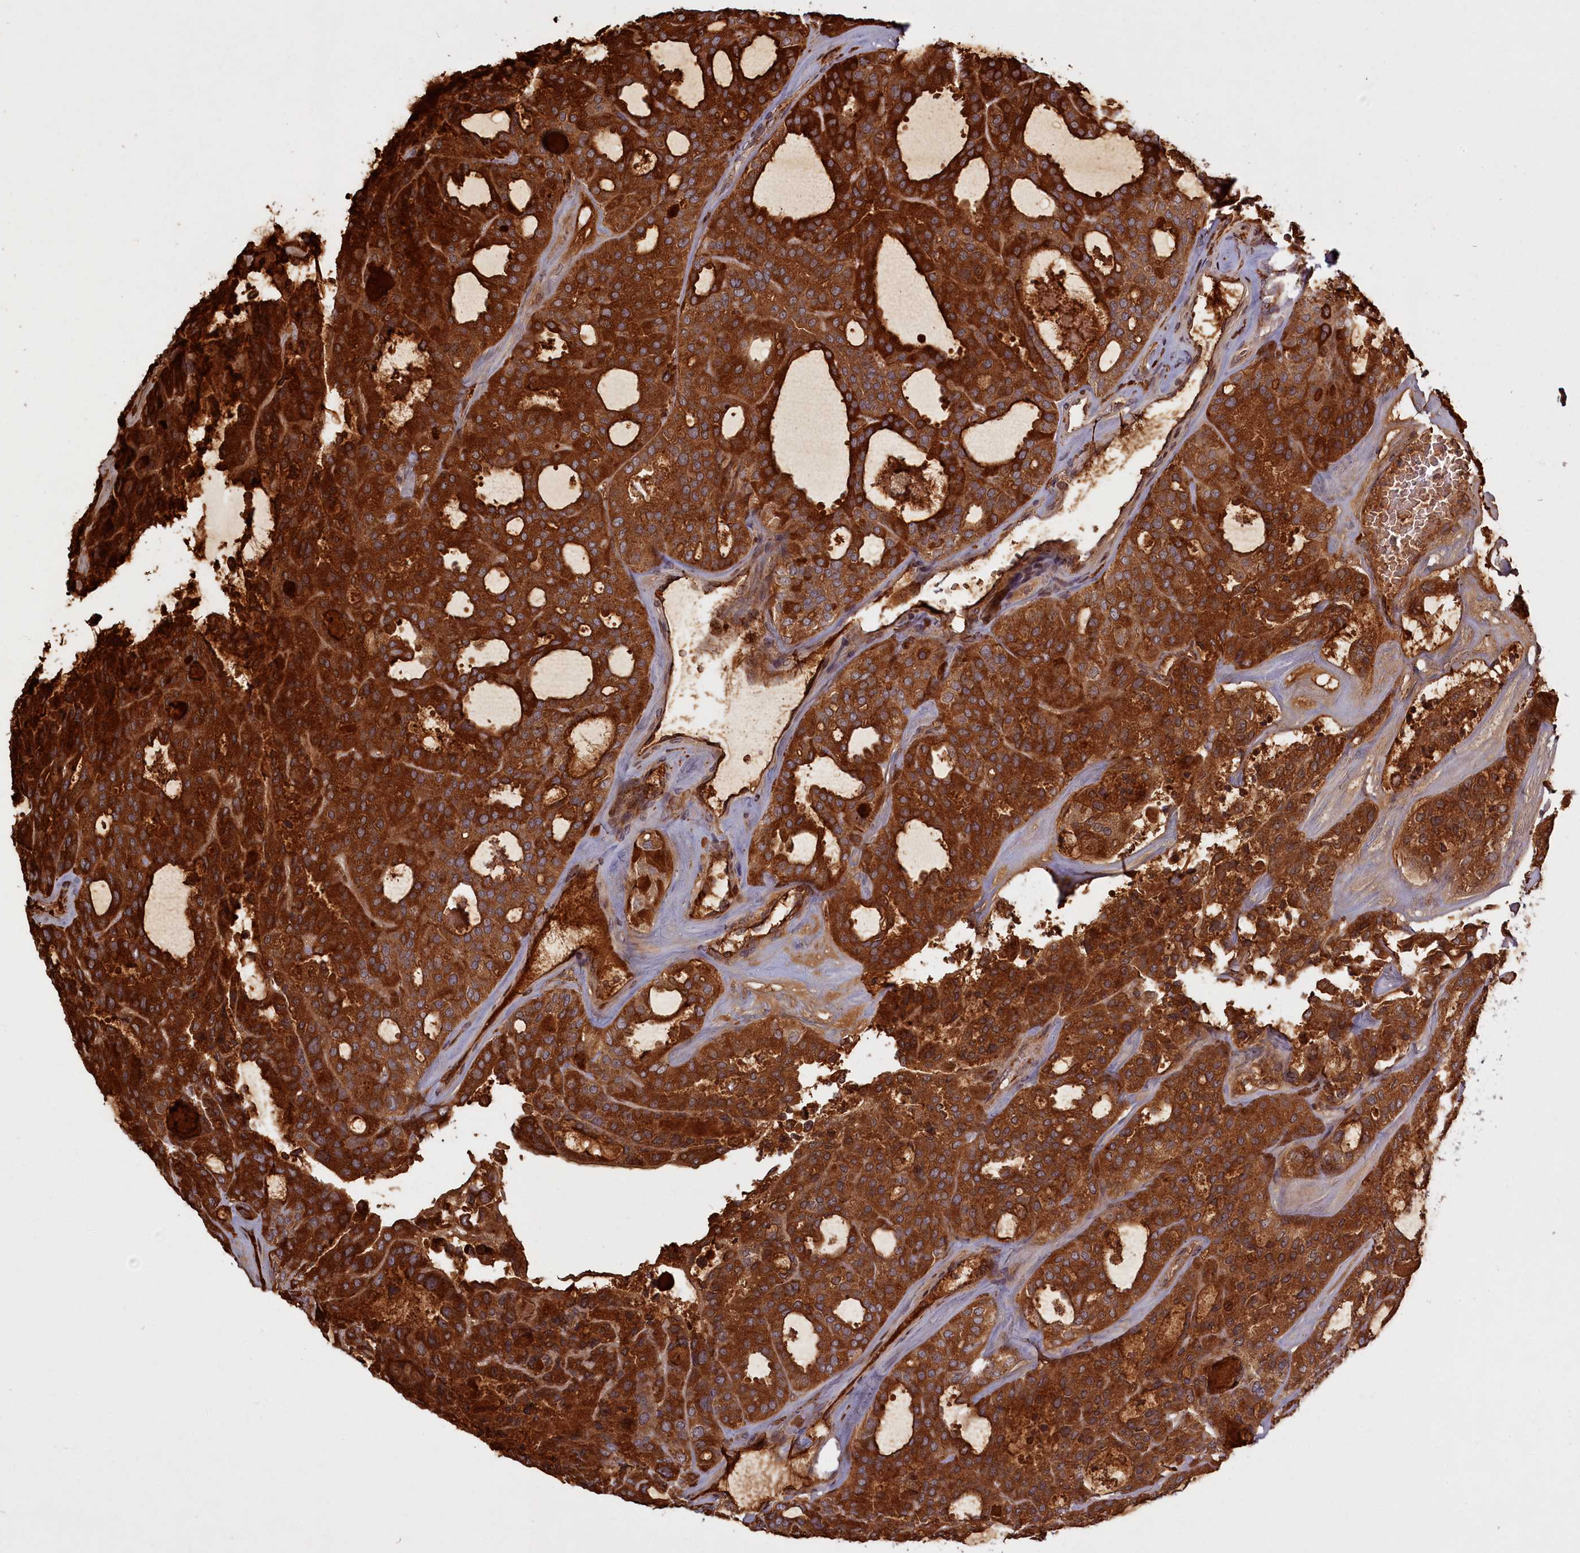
{"staining": {"intensity": "strong", "quantity": ">75%", "location": "cytoplasmic/membranous"}, "tissue": "thyroid cancer", "cell_type": "Tumor cells", "image_type": "cancer", "snomed": [{"axis": "morphology", "description": "Follicular adenoma carcinoma, NOS"}, {"axis": "topography", "description": "Thyroid gland"}], "caption": "Protein expression analysis of follicular adenoma carcinoma (thyroid) demonstrates strong cytoplasmic/membranous expression in approximately >75% of tumor cells.", "gene": "PLA2G10", "patient": {"sex": "male", "age": 75}}